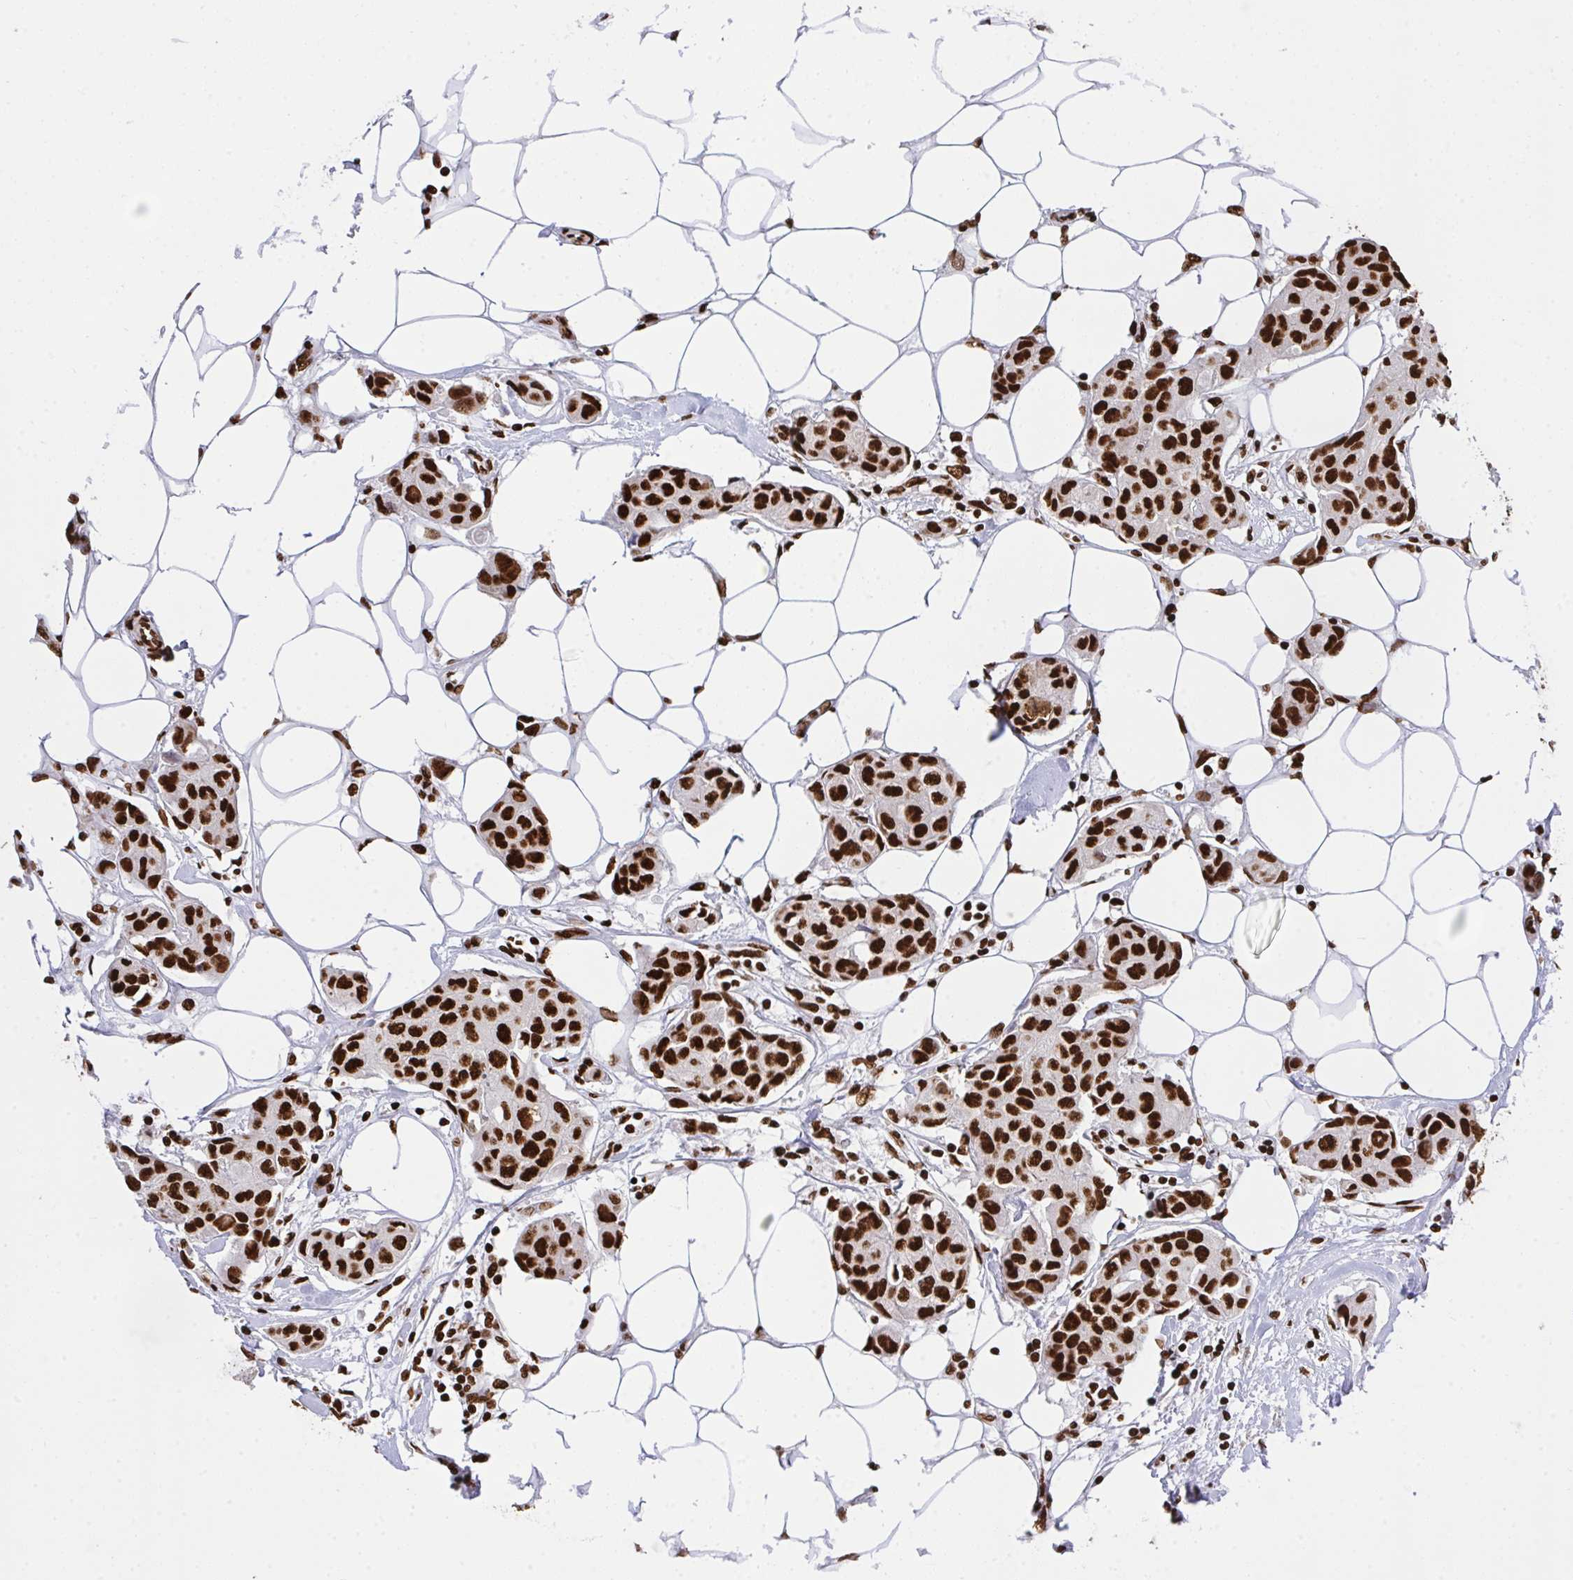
{"staining": {"intensity": "strong", "quantity": ">75%", "location": "nuclear"}, "tissue": "breast cancer", "cell_type": "Tumor cells", "image_type": "cancer", "snomed": [{"axis": "morphology", "description": "Duct carcinoma"}, {"axis": "topography", "description": "Breast"}, {"axis": "topography", "description": "Lymph node"}], "caption": "Protein staining exhibits strong nuclear positivity in approximately >75% of tumor cells in breast cancer. The staining is performed using DAB (3,3'-diaminobenzidine) brown chromogen to label protein expression. The nuclei are counter-stained blue using hematoxylin.", "gene": "HNRNPL", "patient": {"sex": "female", "age": 80}}